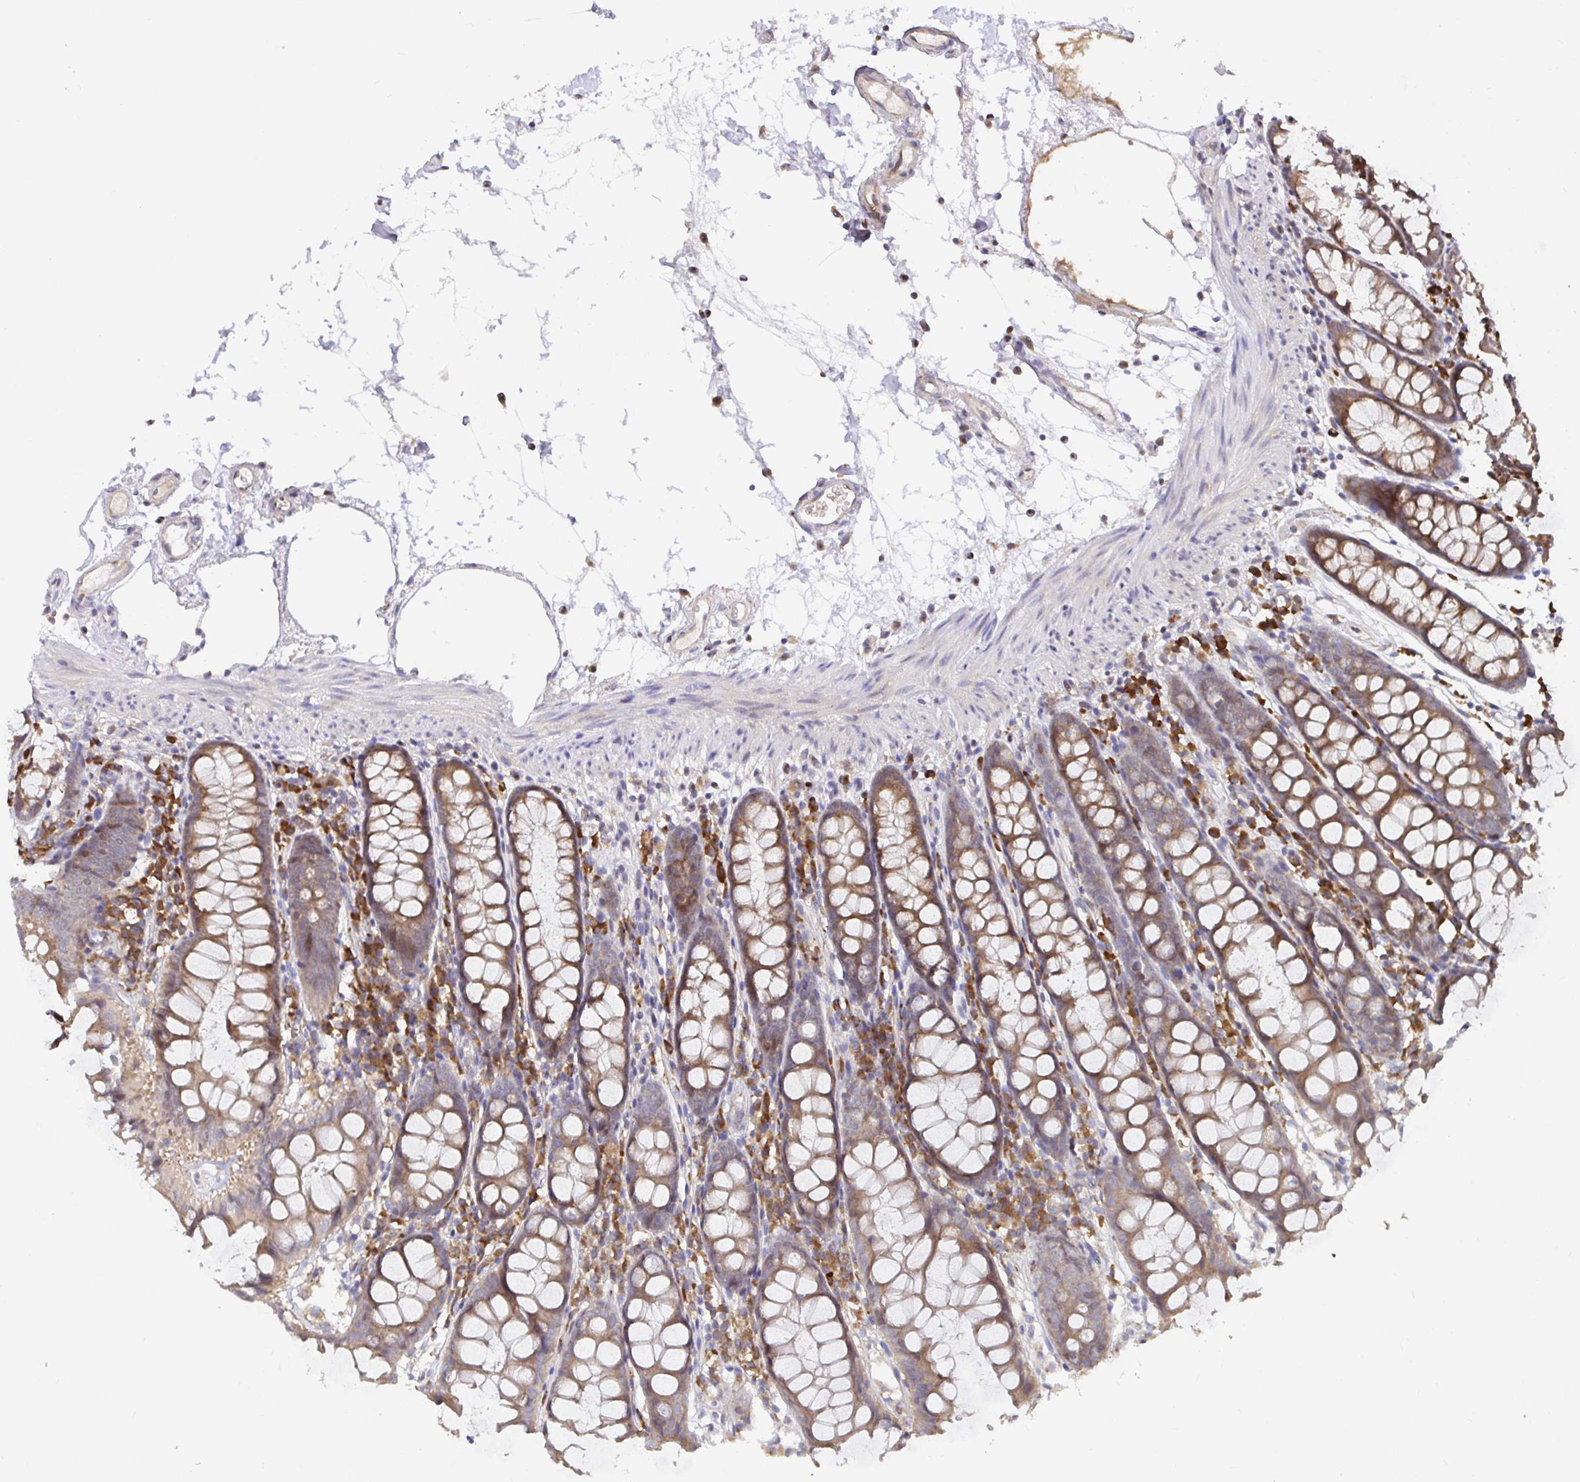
{"staining": {"intensity": "negative", "quantity": "none", "location": "none"}, "tissue": "colon", "cell_type": "Endothelial cells", "image_type": "normal", "snomed": [{"axis": "morphology", "description": "Normal tissue, NOS"}, {"axis": "topography", "description": "Colon"}], "caption": "IHC image of normal colon: colon stained with DAB shows no significant protein positivity in endothelial cells.", "gene": "ELP1", "patient": {"sex": "female", "age": 84}}